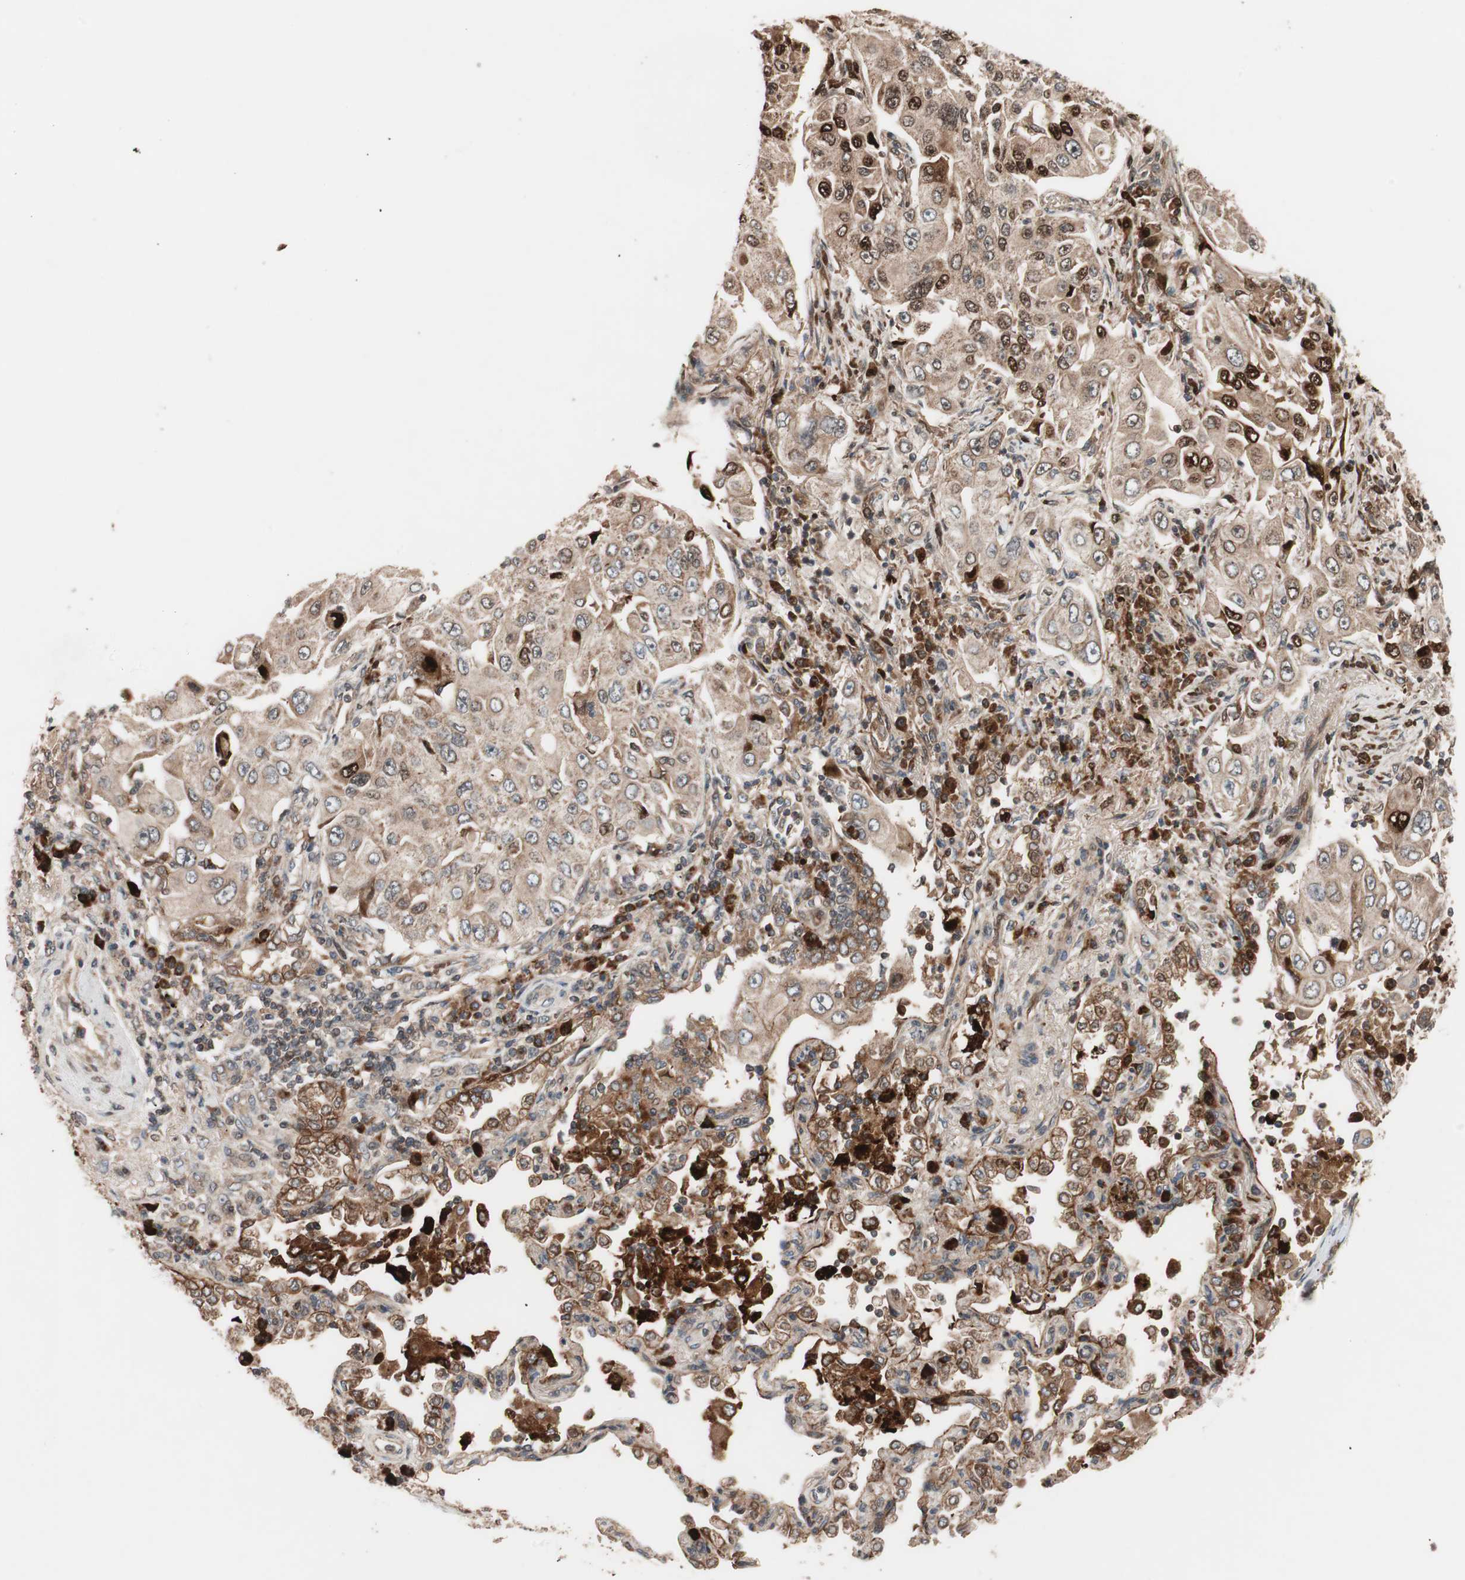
{"staining": {"intensity": "strong", "quantity": ">75%", "location": "cytoplasmic/membranous,nuclear"}, "tissue": "lung cancer", "cell_type": "Tumor cells", "image_type": "cancer", "snomed": [{"axis": "morphology", "description": "Adenocarcinoma, NOS"}, {"axis": "topography", "description": "Lung"}], "caption": "Tumor cells display strong cytoplasmic/membranous and nuclear positivity in approximately >75% of cells in lung adenocarcinoma. The protein of interest is stained brown, and the nuclei are stained in blue (DAB IHC with brightfield microscopy, high magnification).", "gene": "NF2", "patient": {"sex": "male", "age": 84}}